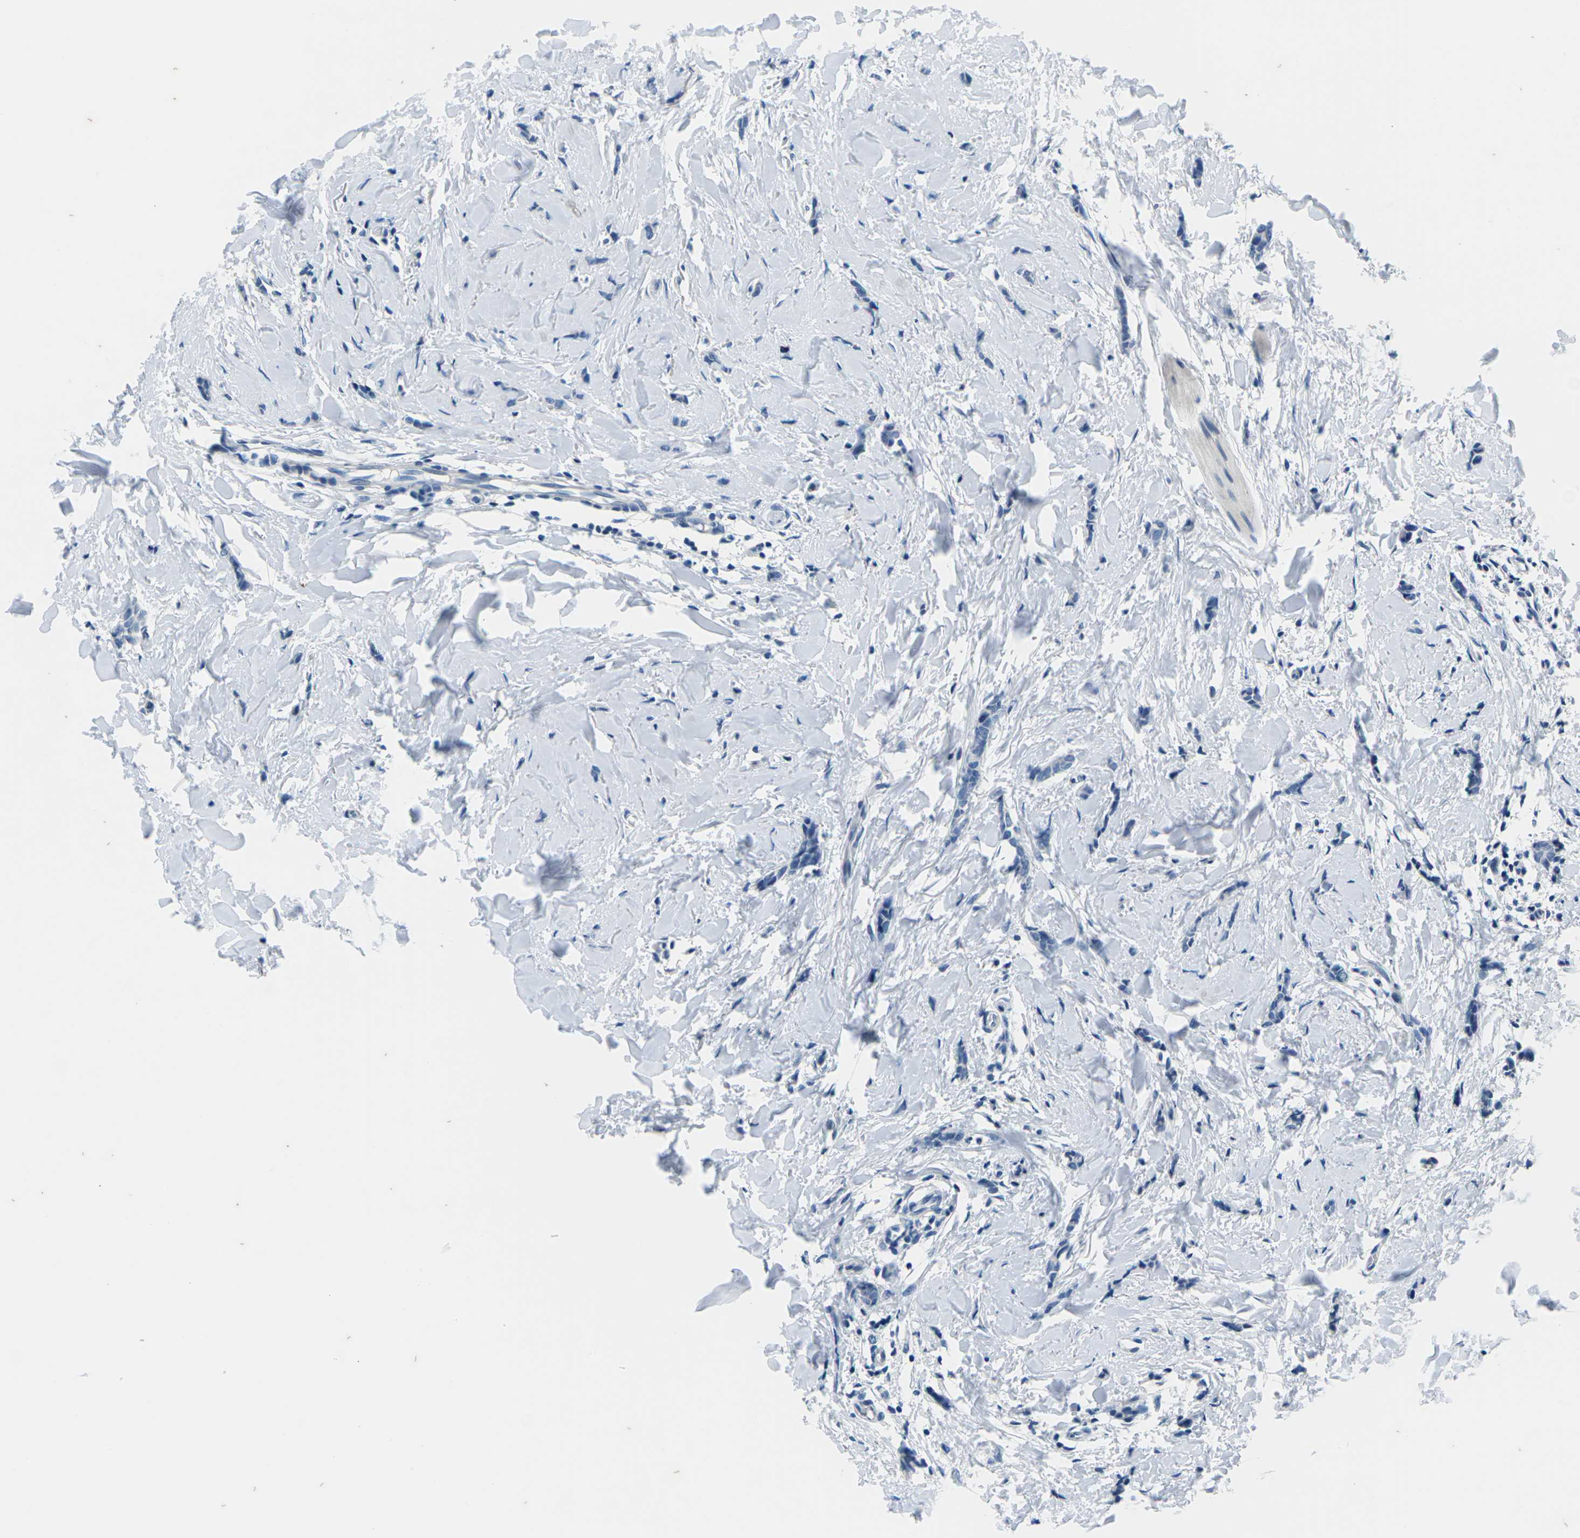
{"staining": {"intensity": "negative", "quantity": "none", "location": "none"}, "tissue": "breast cancer", "cell_type": "Tumor cells", "image_type": "cancer", "snomed": [{"axis": "morphology", "description": "Lobular carcinoma"}, {"axis": "topography", "description": "Skin"}, {"axis": "topography", "description": "Breast"}], "caption": "Tumor cells show no significant protein positivity in breast cancer.", "gene": "UMOD", "patient": {"sex": "female", "age": 46}}